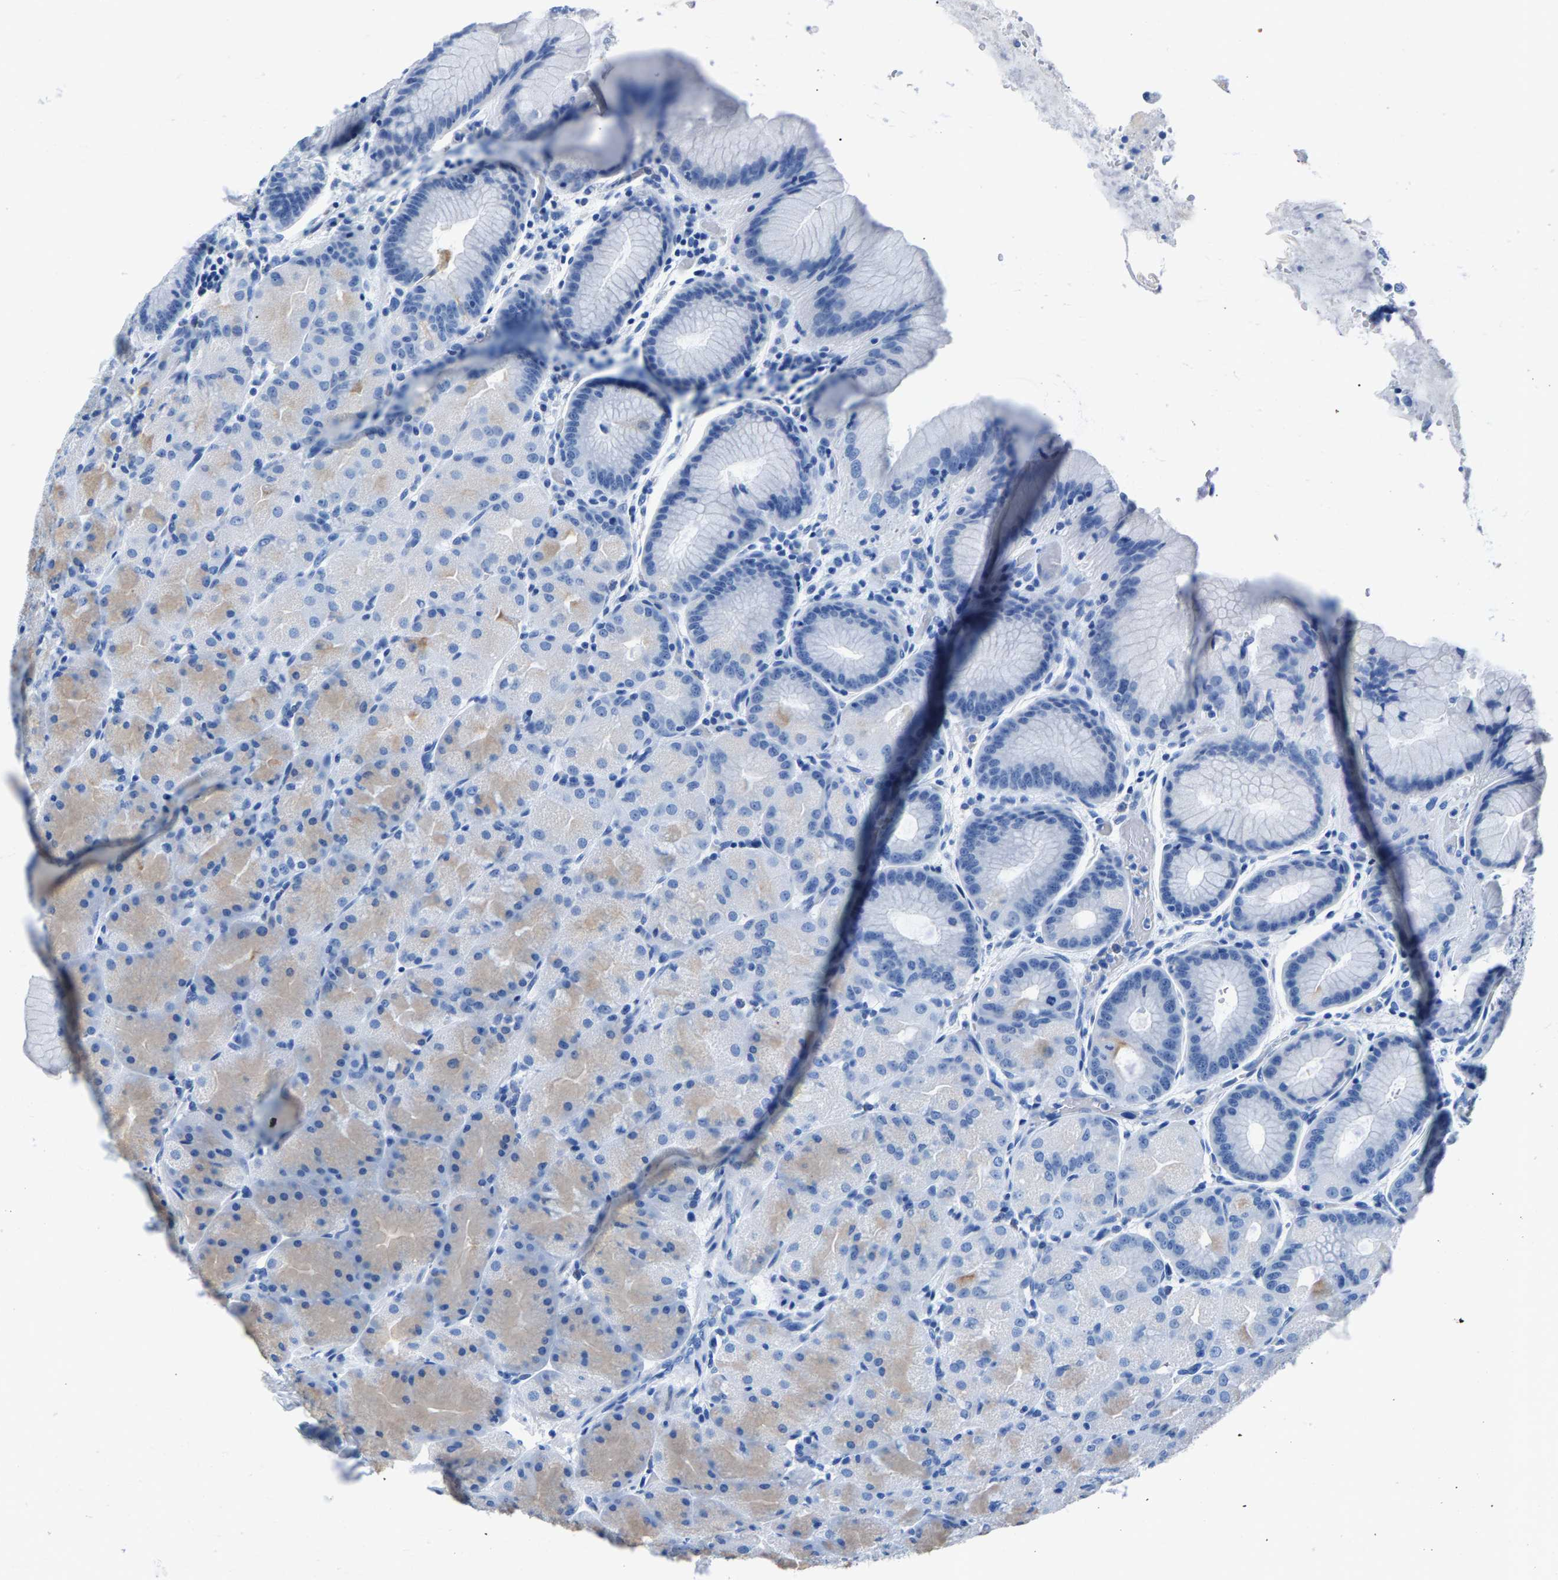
{"staining": {"intensity": "negative", "quantity": "none", "location": "none"}, "tissue": "stomach", "cell_type": "Glandular cells", "image_type": "normal", "snomed": [{"axis": "morphology", "description": "Normal tissue, NOS"}, {"axis": "topography", "description": "Stomach, upper"}, {"axis": "topography", "description": "Stomach"}], "caption": "Immunohistochemistry (IHC) histopathology image of normal stomach: human stomach stained with DAB (3,3'-diaminobenzidine) exhibits no significant protein expression in glandular cells. The staining is performed using DAB brown chromogen with nuclei counter-stained in using hematoxylin.", "gene": "CPS1", "patient": {"sex": "male", "age": 48}}